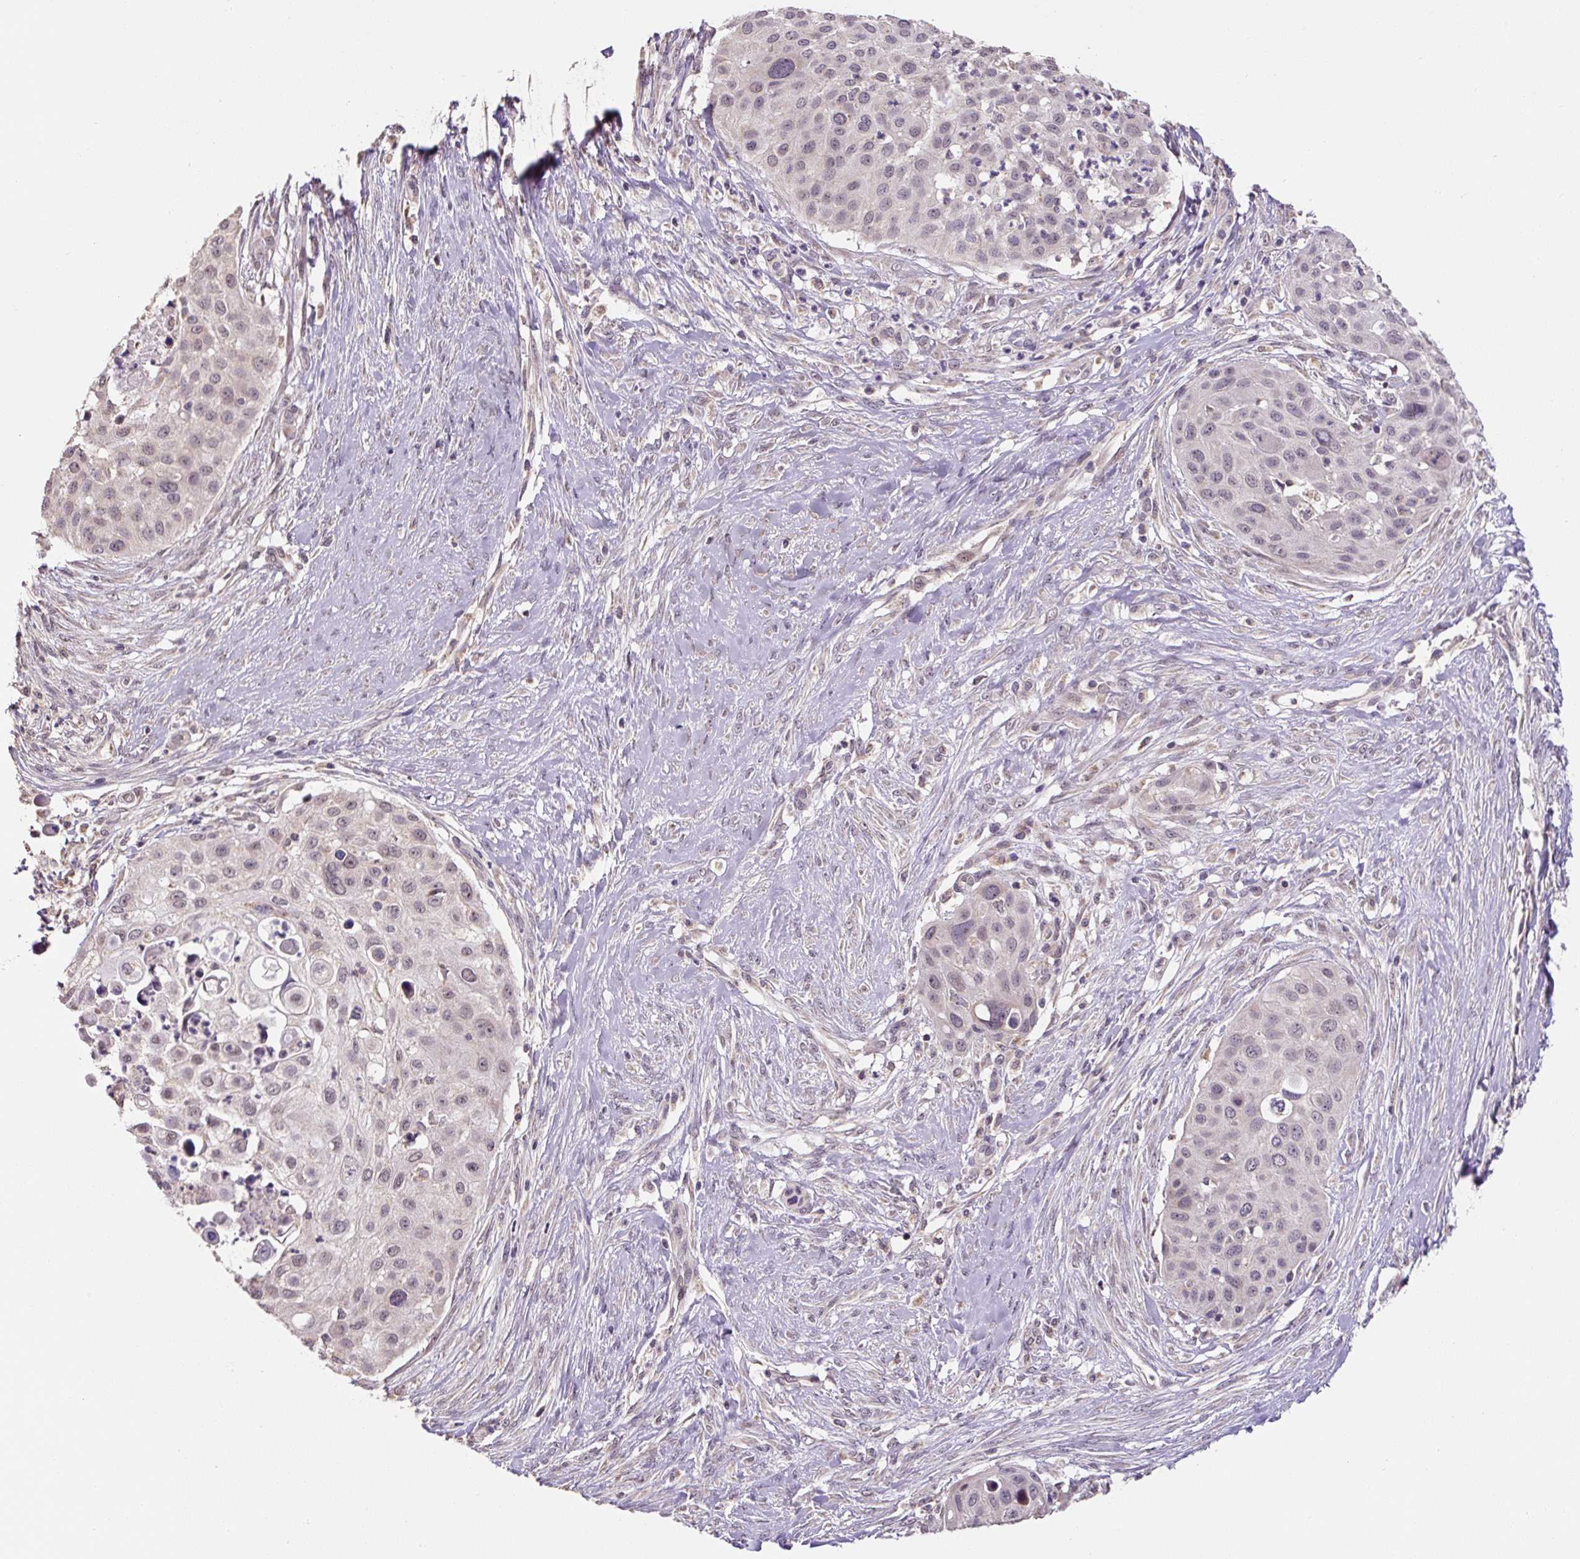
{"staining": {"intensity": "weak", "quantity": "<25%", "location": "nuclear"}, "tissue": "skin cancer", "cell_type": "Tumor cells", "image_type": "cancer", "snomed": [{"axis": "morphology", "description": "Squamous cell carcinoma, NOS"}, {"axis": "topography", "description": "Skin"}], "caption": "Tumor cells are negative for brown protein staining in squamous cell carcinoma (skin).", "gene": "MFSD9", "patient": {"sex": "female", "age": 87}}